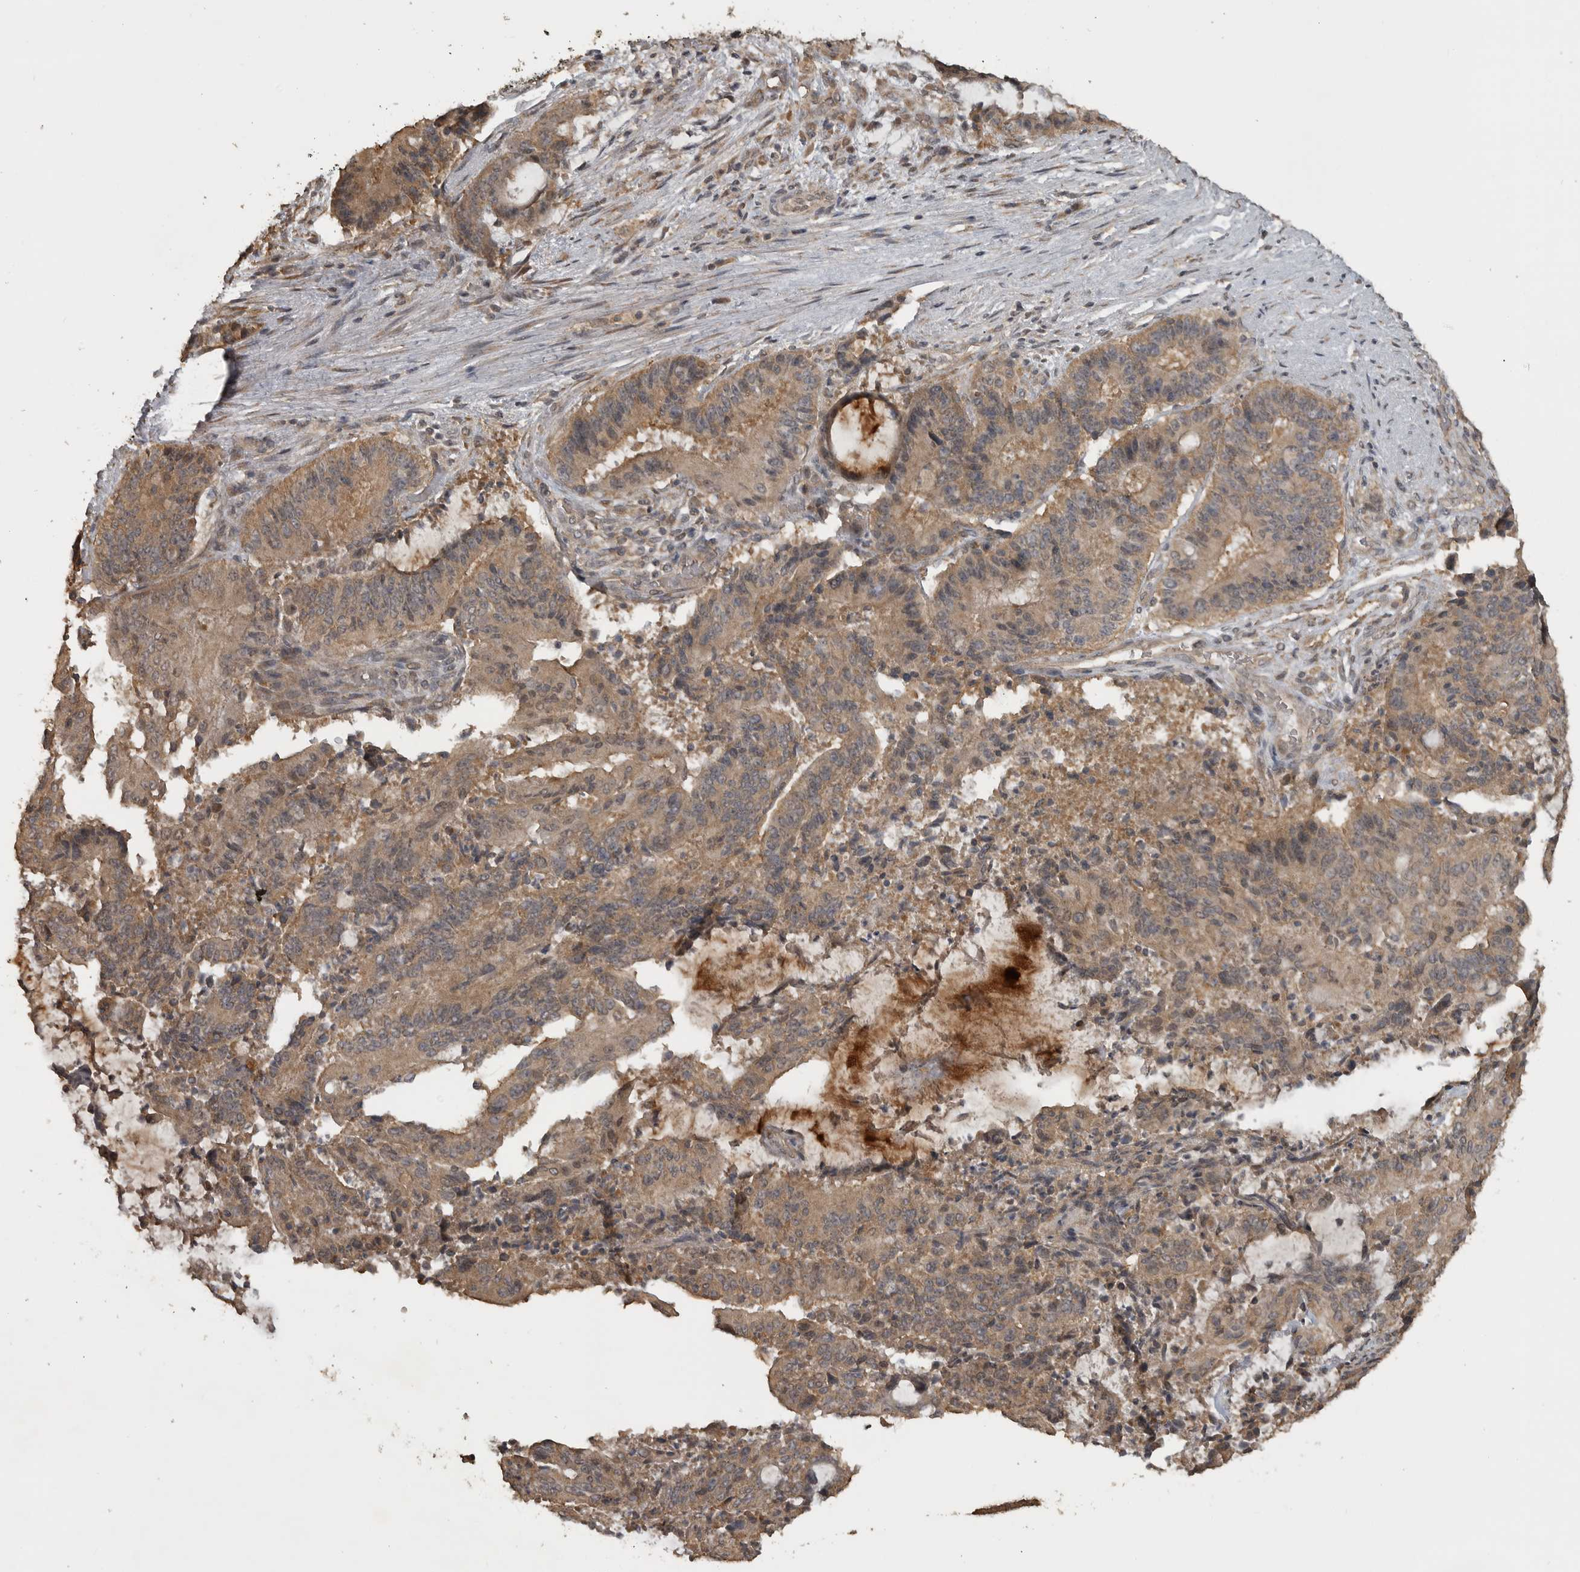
{"staining": {"intensity": "moderate", "quantity": ">75%", "location": "cytoplasmic/membranous"}, "tissue": "liver cancer", "cell_type": "Tumor cells", "image_type": "cancer", "snomed": [{"axis": "morphology", "description": "Normal tissue, NOS"}, {"axis": "morphology", "description": "Cholangiocarcinoma"}, {"axis": "topography", "description": "Liver"}, {"axis": "topography", "description": "Peripheral nerve tissue"}], "caption": "DAB (3,3'-diaminobenzidine) immunohistochemical staining of liver cancer (cholangiocarcinoma) shows moderate cytoplasmic/membranous protein staining in approximately >75% of tumor cells. (Brightfield microscopy of DAB IHC at high magnification).", "gene": "LLGL1", "patient": {"sex": "female", "age": 73}}